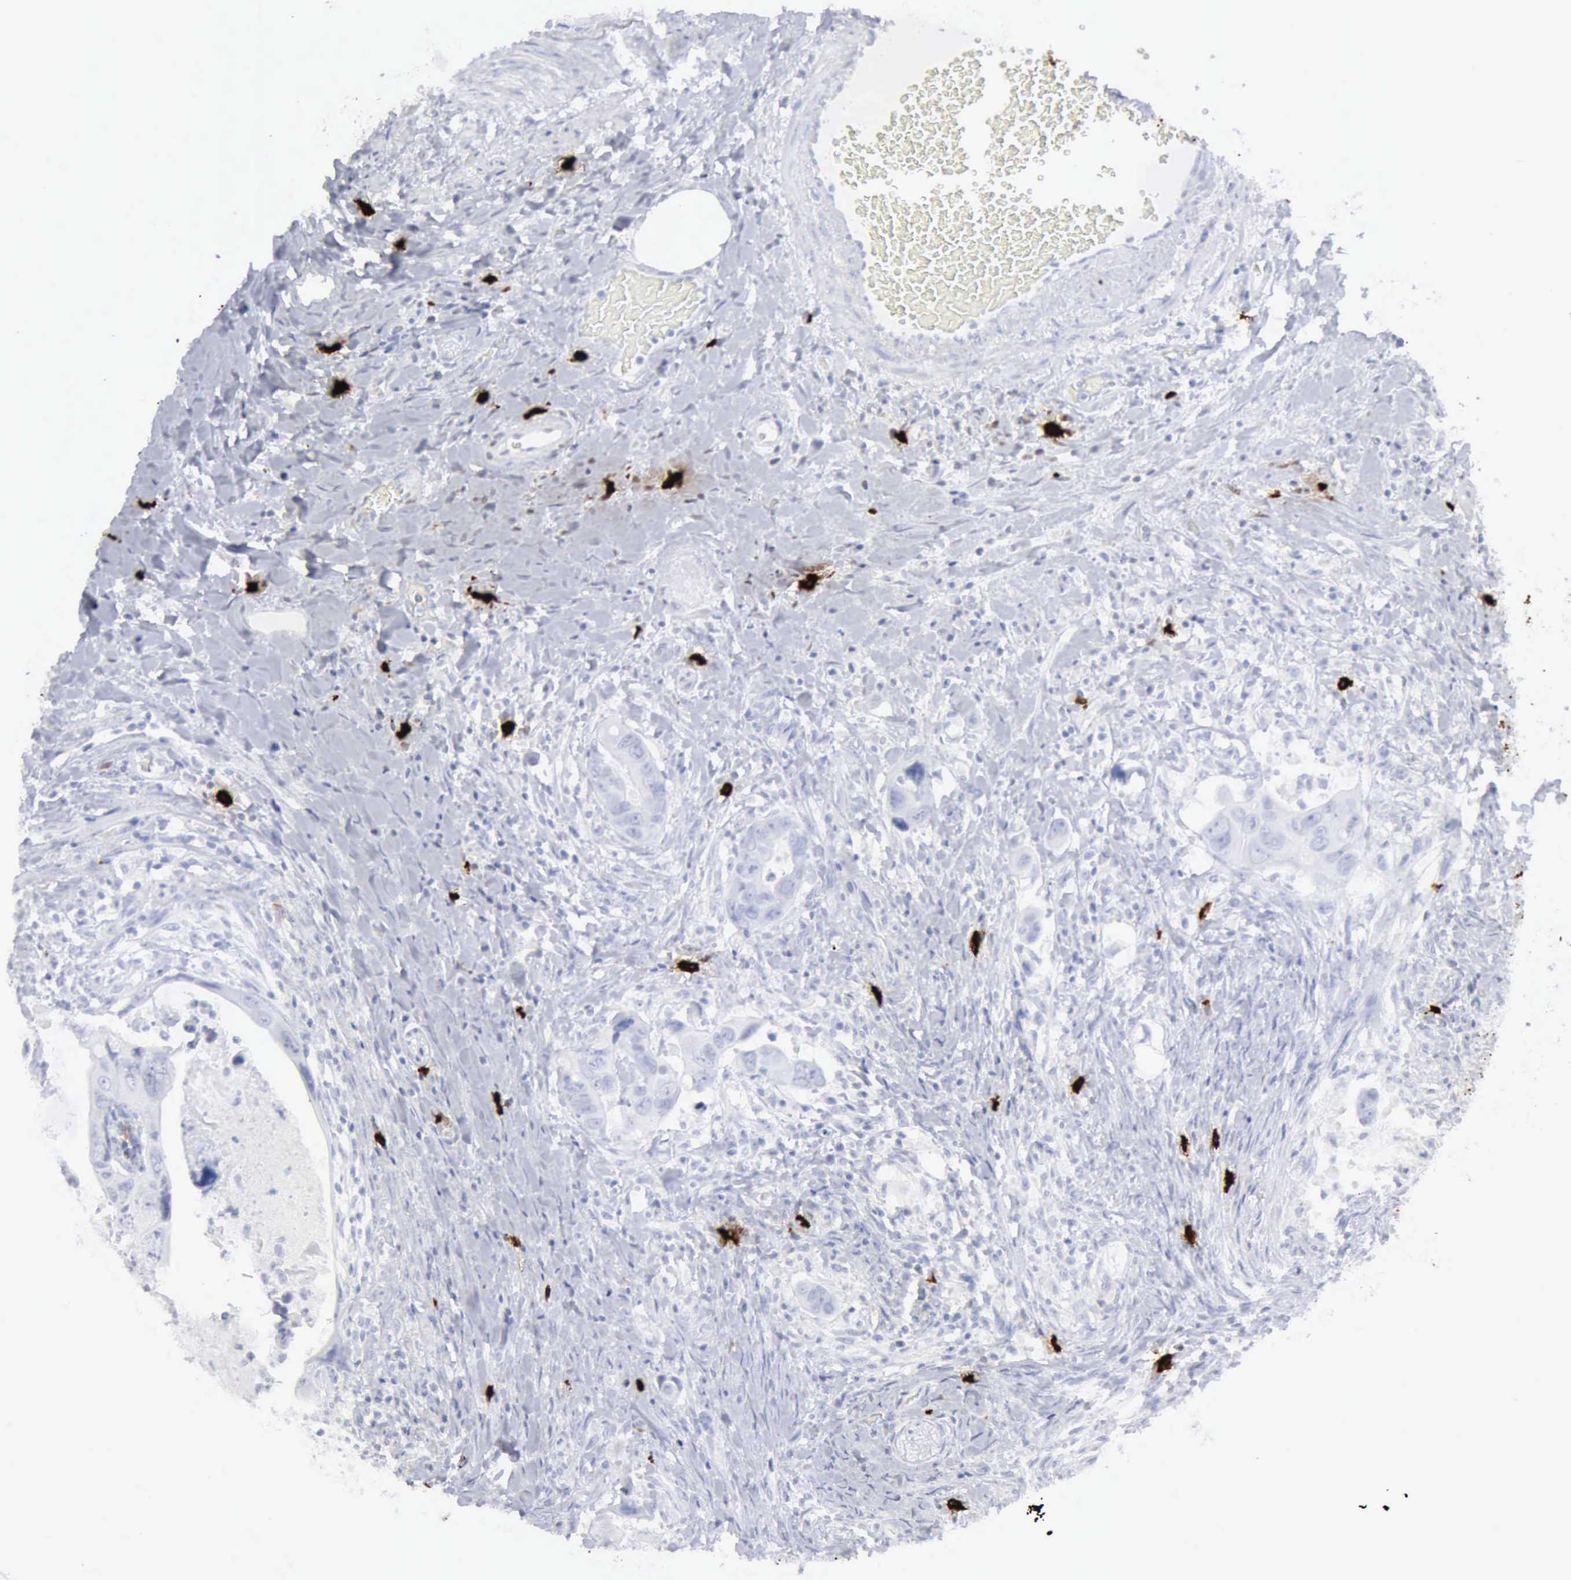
{"staining": {"intensity": "negative", "quantity": "none", "location": "none"}, "tissue": "colorectal cancer", "cell_type": "Tumor cells", "image_type": "cancer", "snomed": [{"axis": "morphology", "description": "Adenocarcinoma, NOS"}, {"axis": "topography", "description": "Rectum"}], "caption": "High power microscopy histopathology image of an IHC micrograph of adenocarcinoma (colorectal), revealing no significant staining in tumor cells.", "gene": "CMA1", "patient": {"sex": "male", "age": 53}}